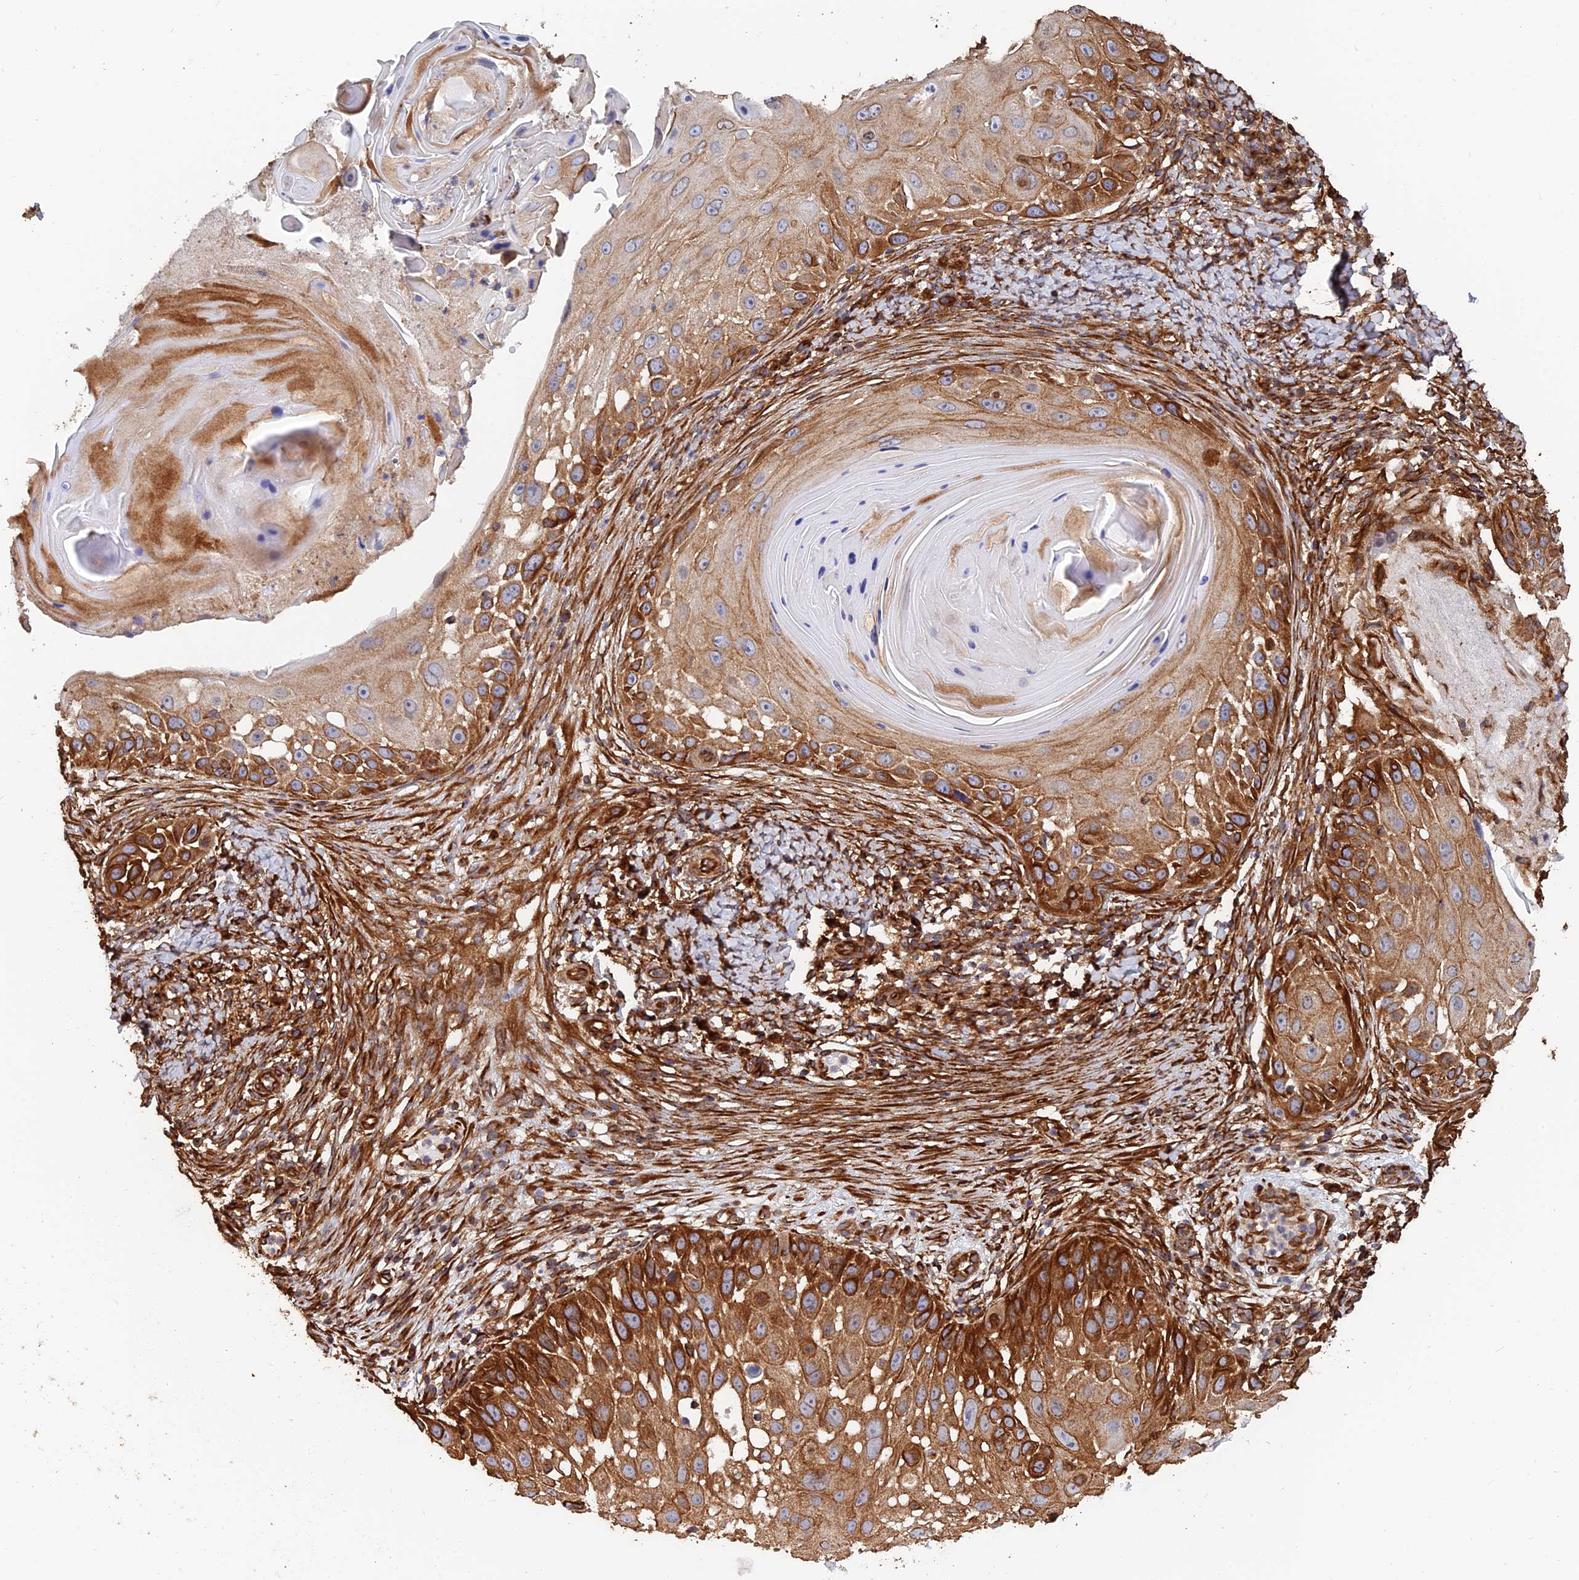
{"staining": {"intensity": "strong", "quantity": ">75%", "location": "cytoplasmic/membranous"}, "tissue": "skin cancer", "cell_type": "Tumor cells", "image_type": "cancer", "snomed": [{"axis": "morphology", "description": "Squamous cell carcinoma, NOS"}, {"axis": "topography", "description": "Skin"}], "caption": "Tumor cells display strong cytoplasmic/membranous expression in about >75% of cells in skin squamous cell carcinoma. The protein is shown in brown color, while the nuclei are stained blue.", "gene": "WBP11", "patient": {"sex": "female", "age": 44}}